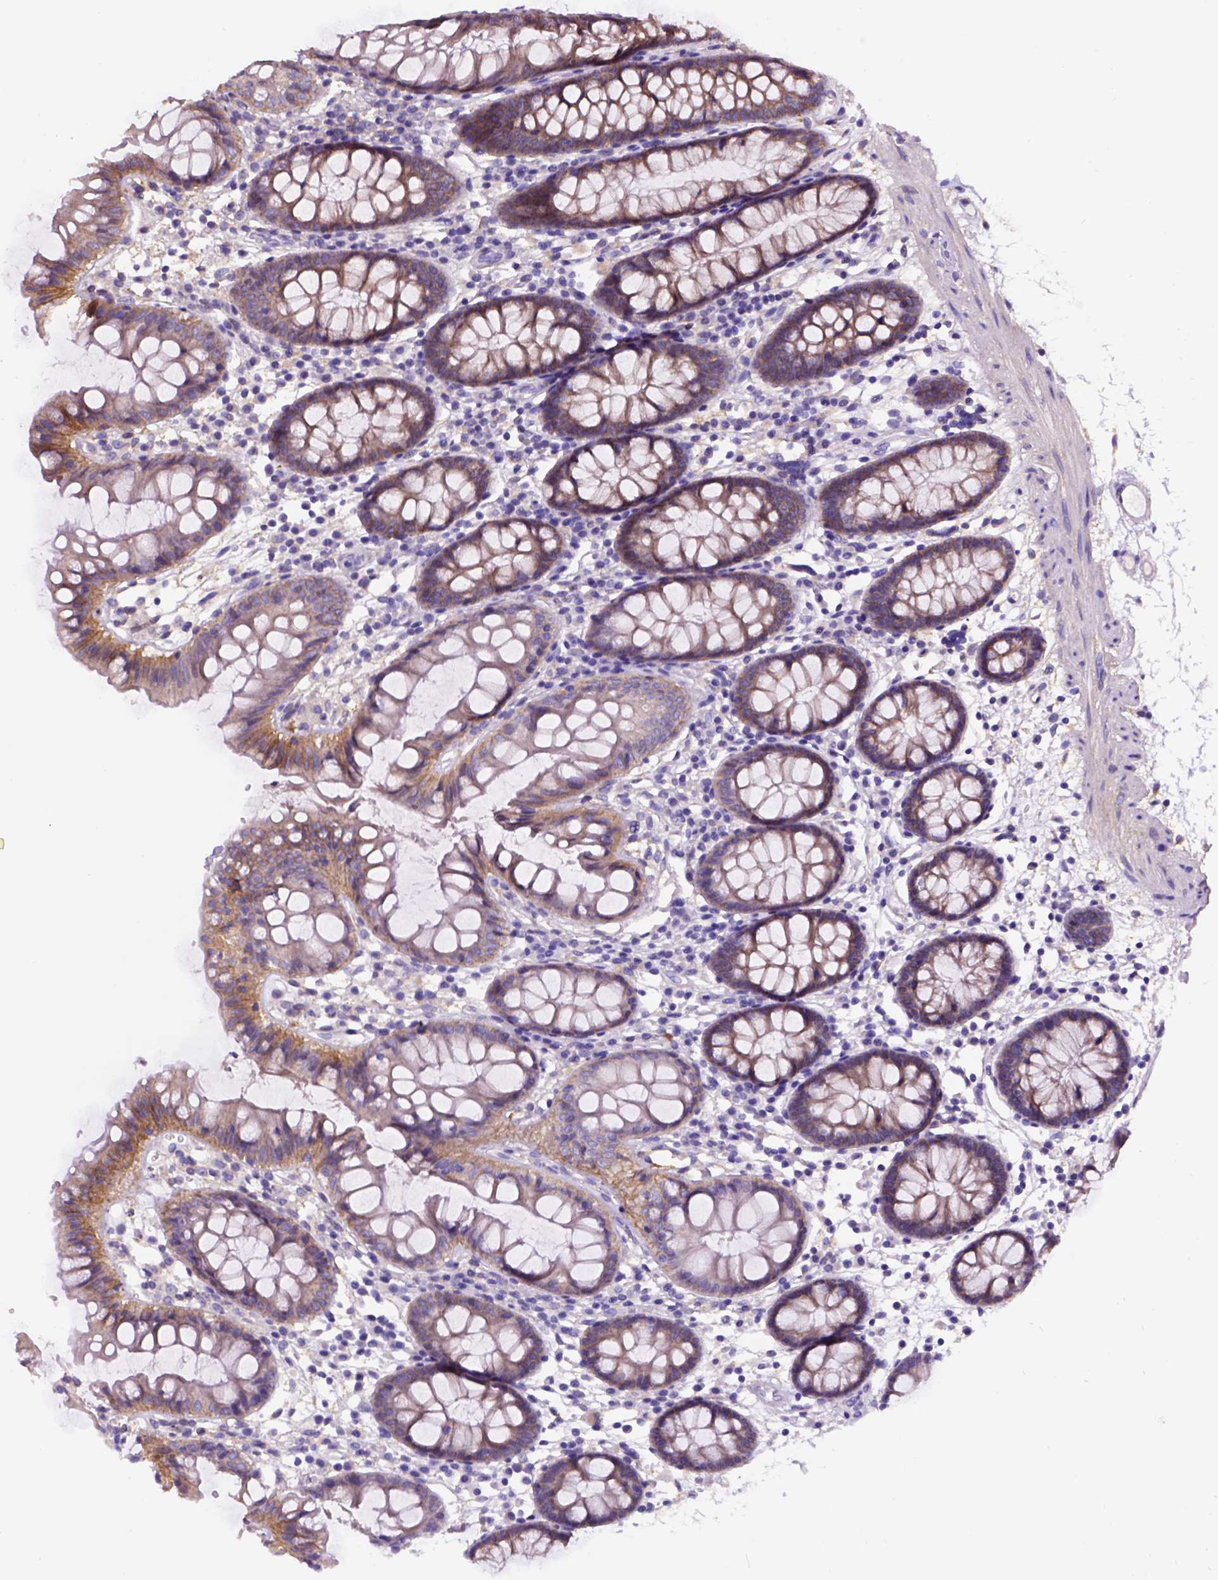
{"staining": {"intensity": "negative", "quantity": "none", "location": "none"}, "tissue": "colon", "cell_type": "Endothelial cells", "image_type": "normal", "snomed": [{"axis": "morphology", "description": "Normal tissue, NOS"}, {"axis": "topography", "description": "Colon"}], "caption": "Endothelial cells are negative for brown protein staining in unremarkable colon. (DAB (3,3'-diaminobenzidine) immunohistochemistry with hematoxylin counter stain).", "gene": "EGFR", "patient": {"sex": "female", "age": 84}}